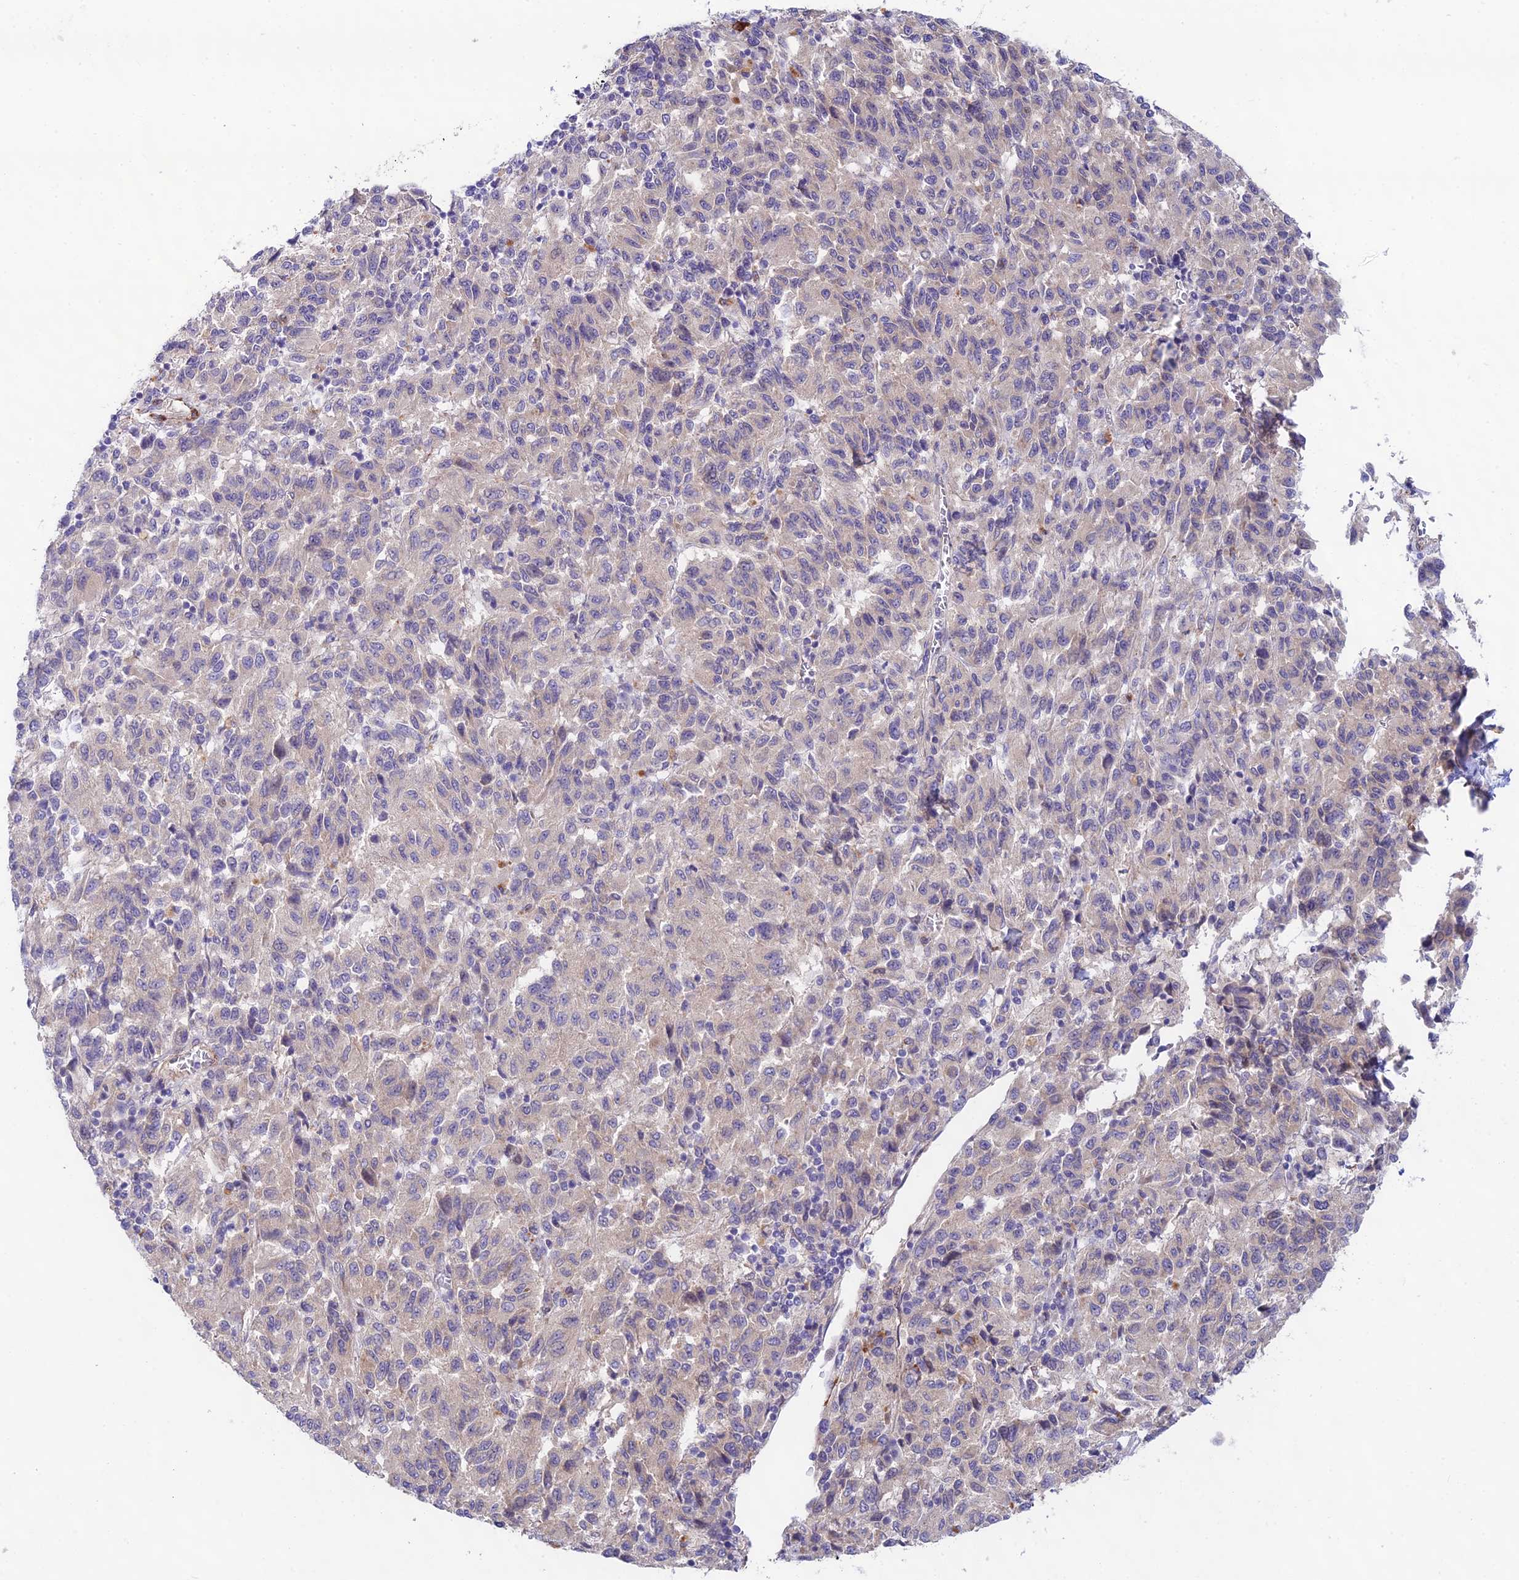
{"staining": {"intensity": "negative", "quantity": "none", "location": "none"}, "tissue": "melanoma", "cell_type": "Tumor cells", "image_type": "cancer", "snomed": [{"axis": "morphology", "description": "Malignant melanoma, Metastatic site"}, {"axis": "topography", "description": "Lung"}], "caption": "Protein analysis of malignant melanoma (metastatic site) exhibits no significant staining in tumor cells.", "gene": "ANKRD50", "patient": {"sex": "male", "age": 64}}